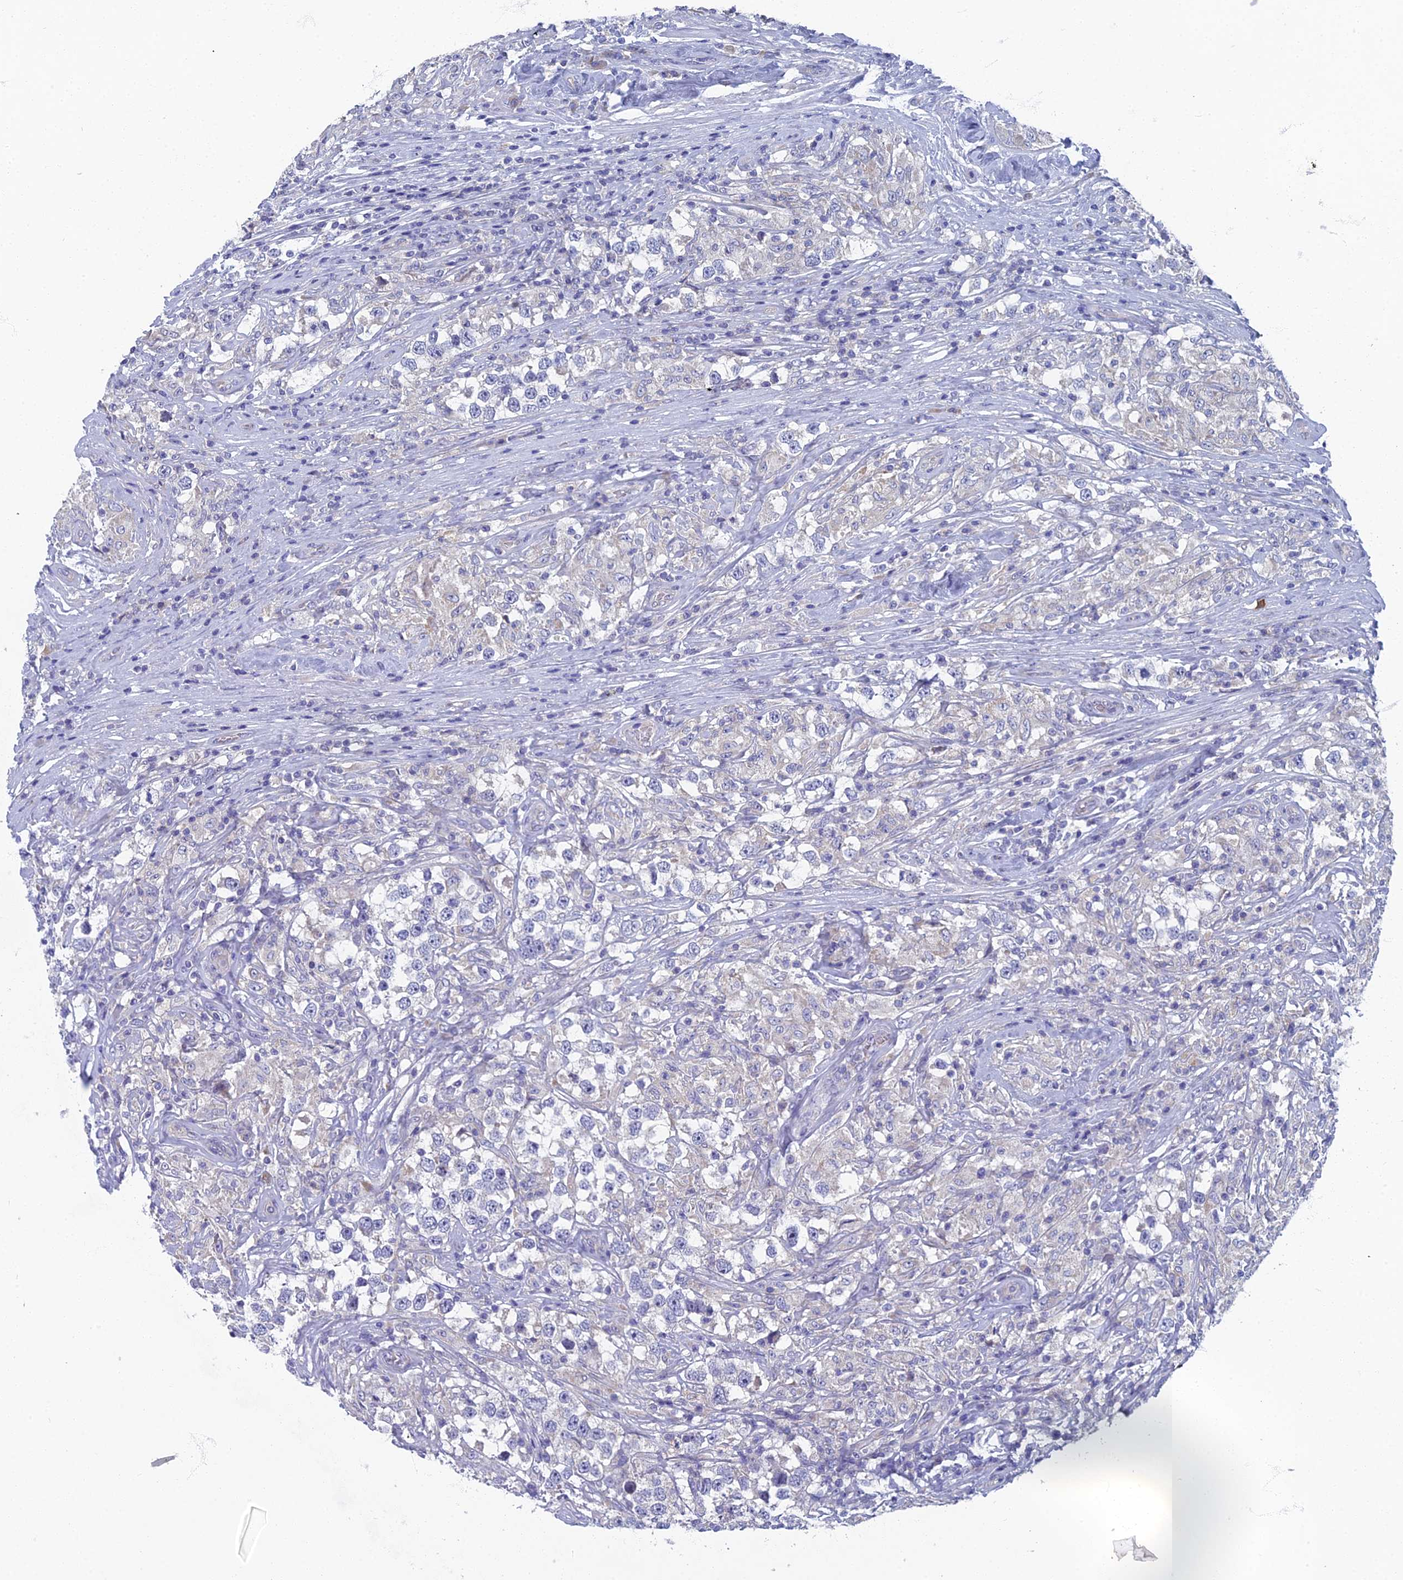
{"staining": {"intensity": "negative", "quantity": "none", "location": "none"}, "tissue": "testis cancer", "cell_type": "Tumor cells", "image_type": "cancer", "snomed": [{"axis": "morphology", "description": "Seminoma, NOS"}, {"axis": "topography", "description": "Testis"}], "caption": "Protein analysis of testis cancer (seminoma) demonstrates no significant positivity in tumor cells.", "gene": "SPIN4", "patient": {"sex": "male", "age": 46}}